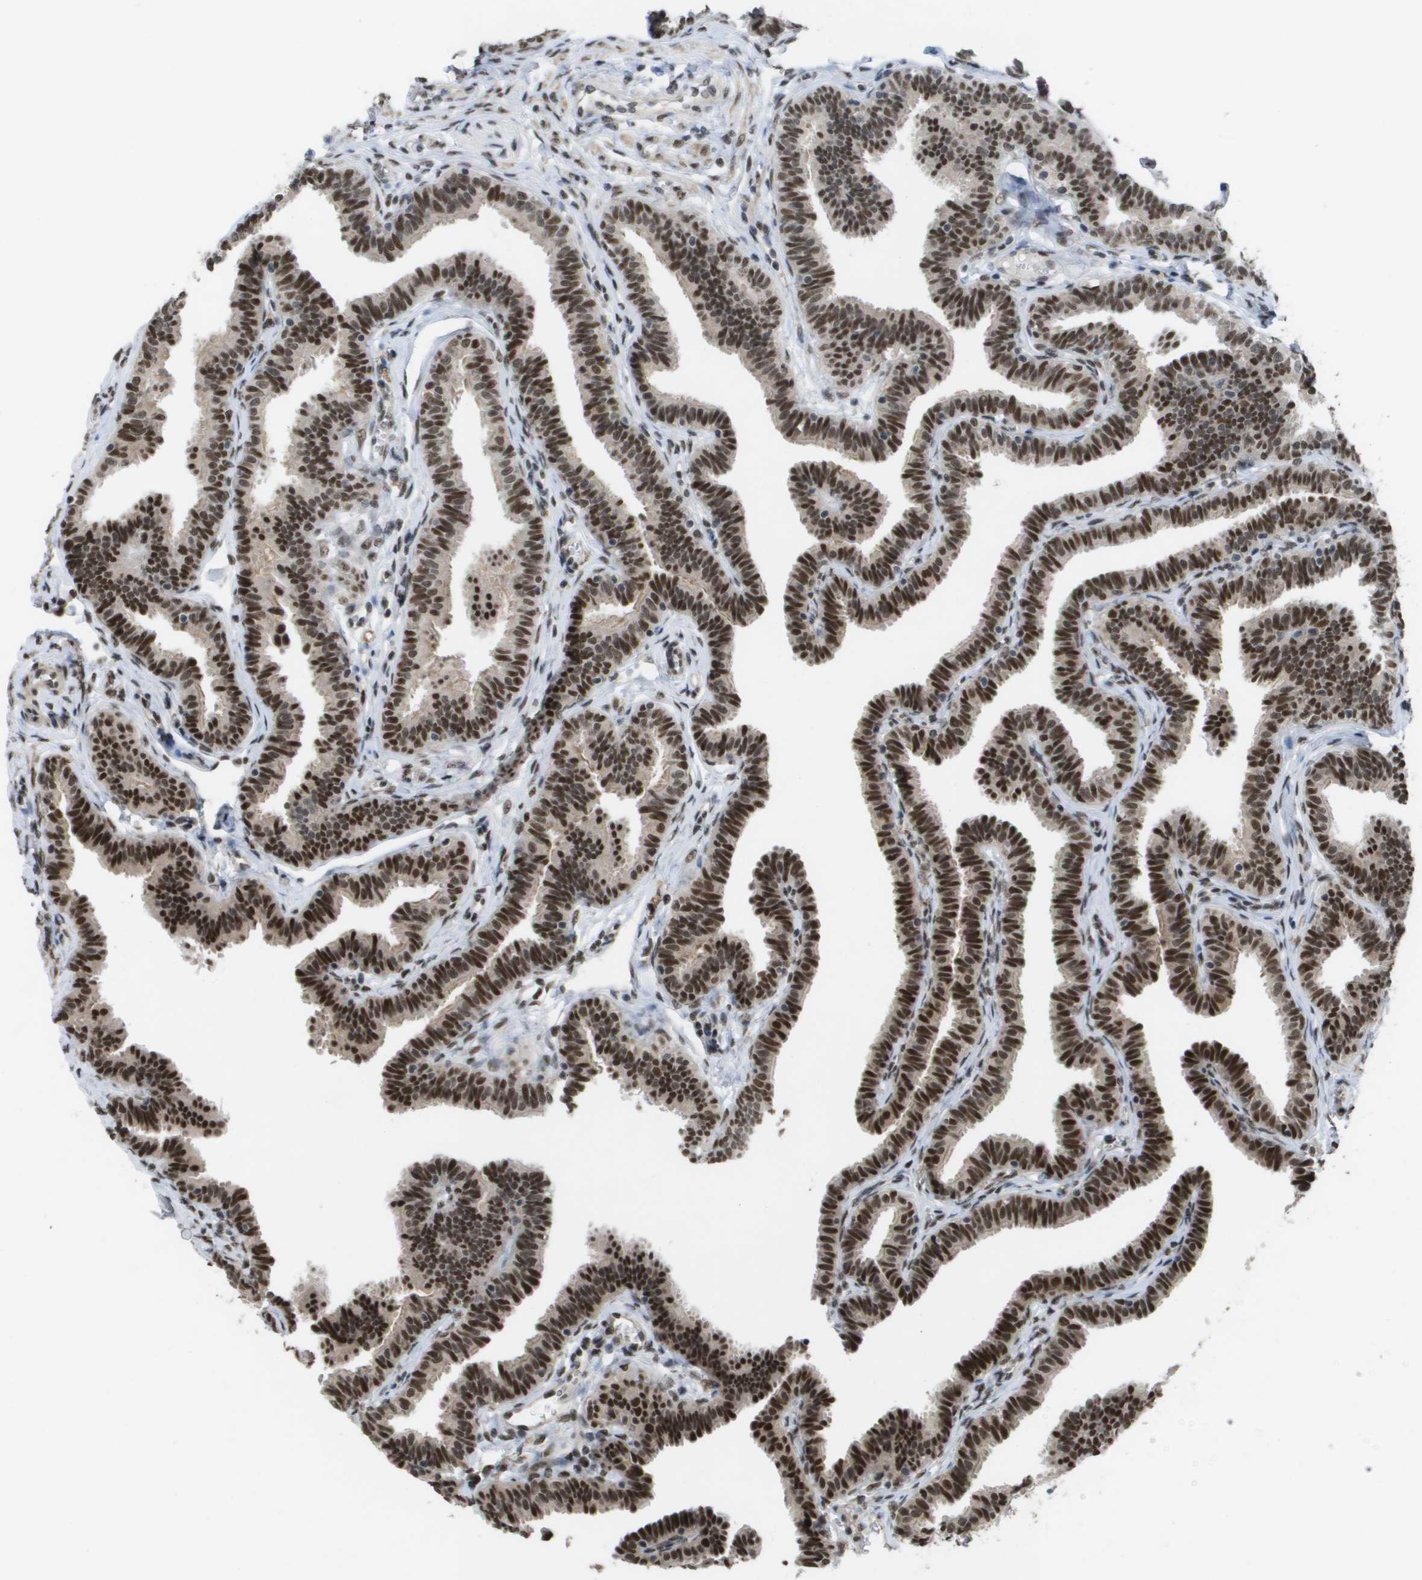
{"staining": {"intensity": "strong", "quantity": ">75%", "location": "nuclear"}, "tissue": "fallopian tube", "cell_type": "Glandular cells", "image_type": "normal", "snomed": [{"axis": "morphology", "description": "Normal tissue, NOS"}, {"axis": "topography", "description": "Fallopian tube"}, {"axis": "topography", "description": "Ovary"}], "caption": "IHC (DAB) staining of normal fallopian tube displays strong nuclear protein expression in approximately >75% of glandular cells. (DAB = brown stain, brightfield microscopy at high magnification).", "gene": "CDT1", "patient": {"sex": "female", "age": 23}}